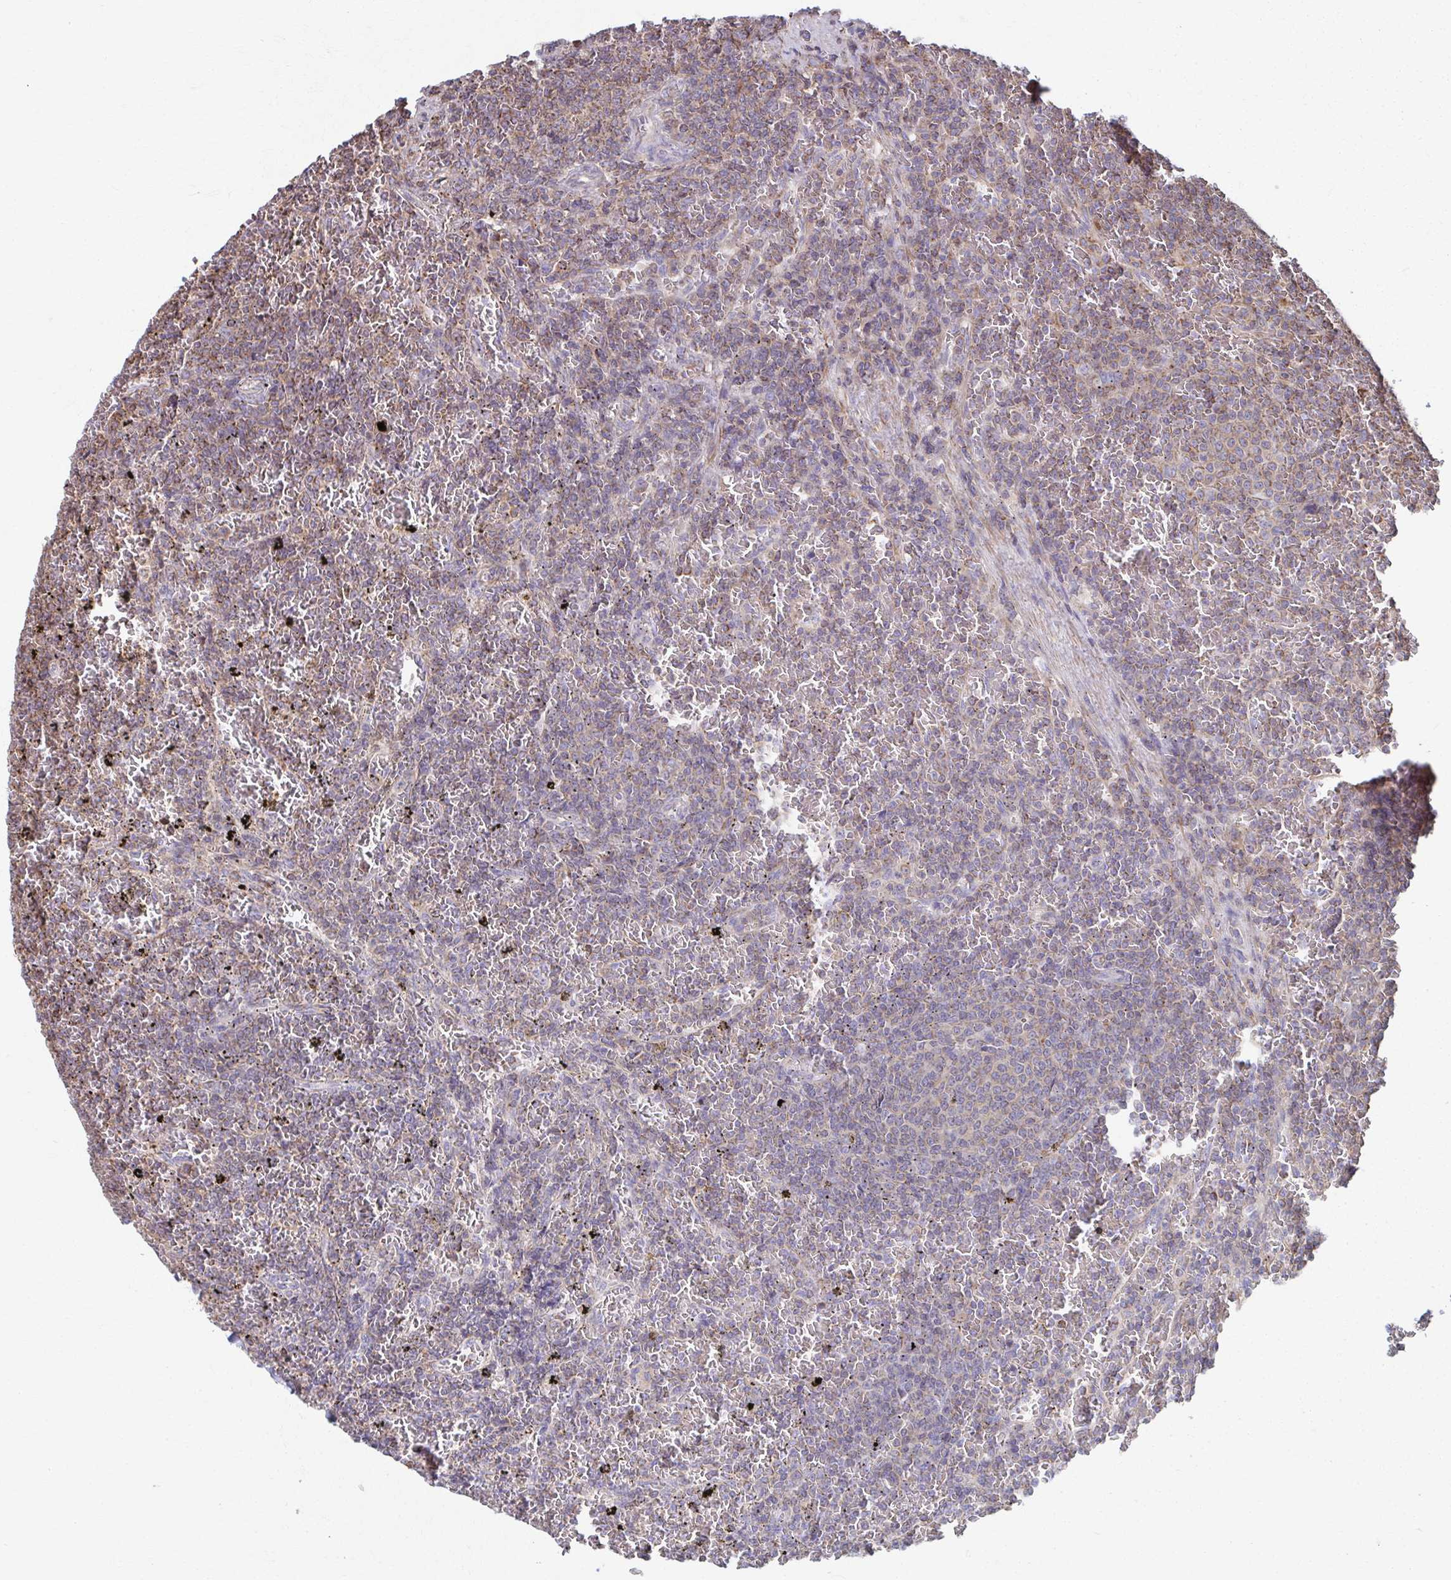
{"staining": {"intensity": "negative", "quantity": "none", "location": "none"}, "tissue": "lymphoma", "cell_type": "Tumor cells", "image_type": "cancer", "snomed": [{"axis": "morphology", "description": "Malignant lymphoma, non-Hodgkin's type, Low grade"}, {"axis": "topography", "description": "Spleen"}], "caption": "Histopathology image shows no significant protein expression in tumor cells of malignant lymphoma, non-Hodgkin's type (low-grade).", "gene": "KLHL34", "patient": {"sex": "female", "age": 77}}